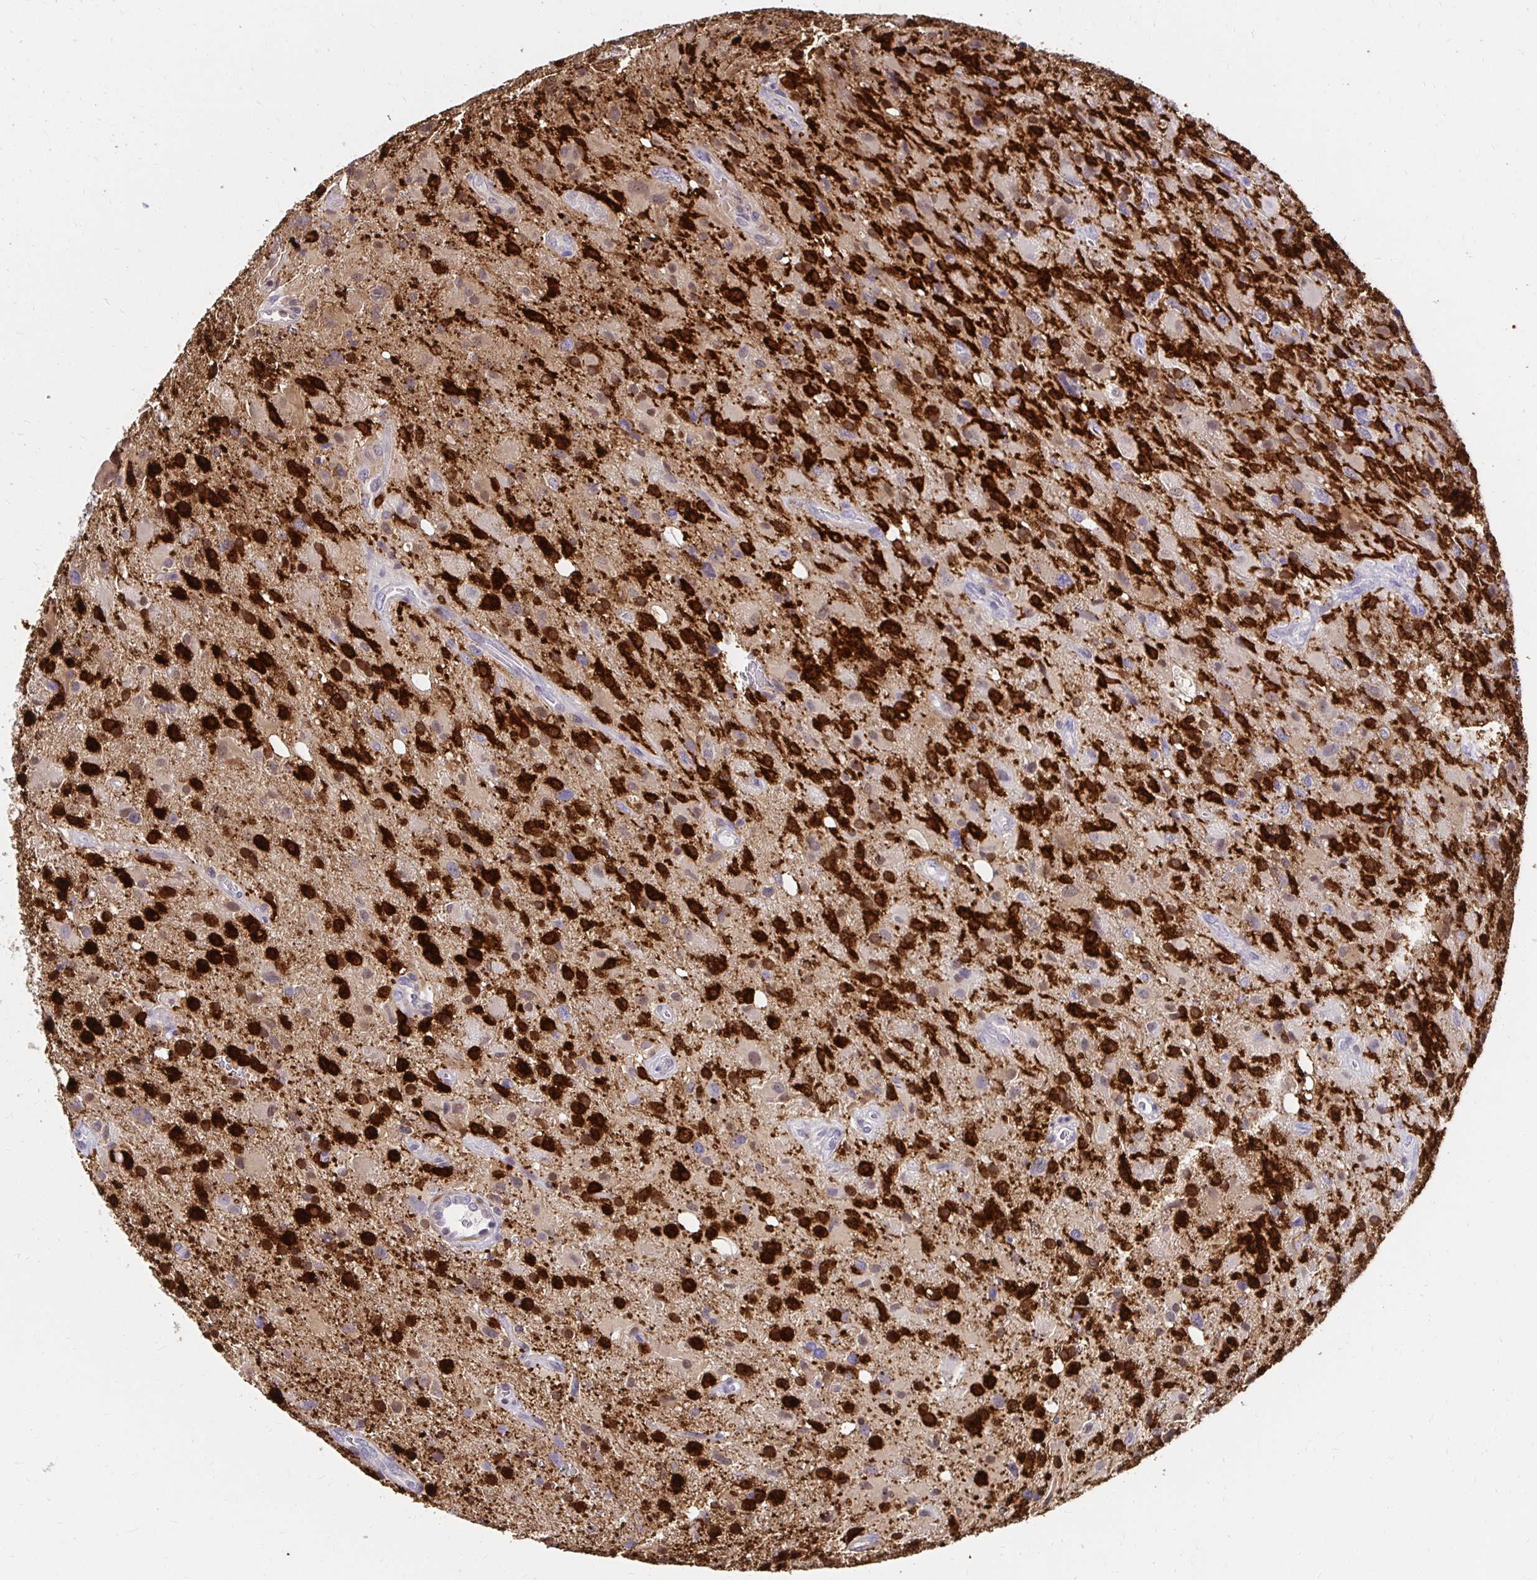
{"staining": {"intensity": "negative", "quantity": "none", "location": "none"}, "tissue": "glioma", "cell_type": "Tumor cells", "image_type": "cancer", "snomed": [{"axis": "morphology", "description": "Glioma, malignant, High grade"}, {"axis": "topography", "description": "Brain"}], "caption": "Glioma was stained to show a protein in brown. There is no significant staining in tumor cells.", "gene": "PADI2", "patient": {"sex": "male", "age": 53}}